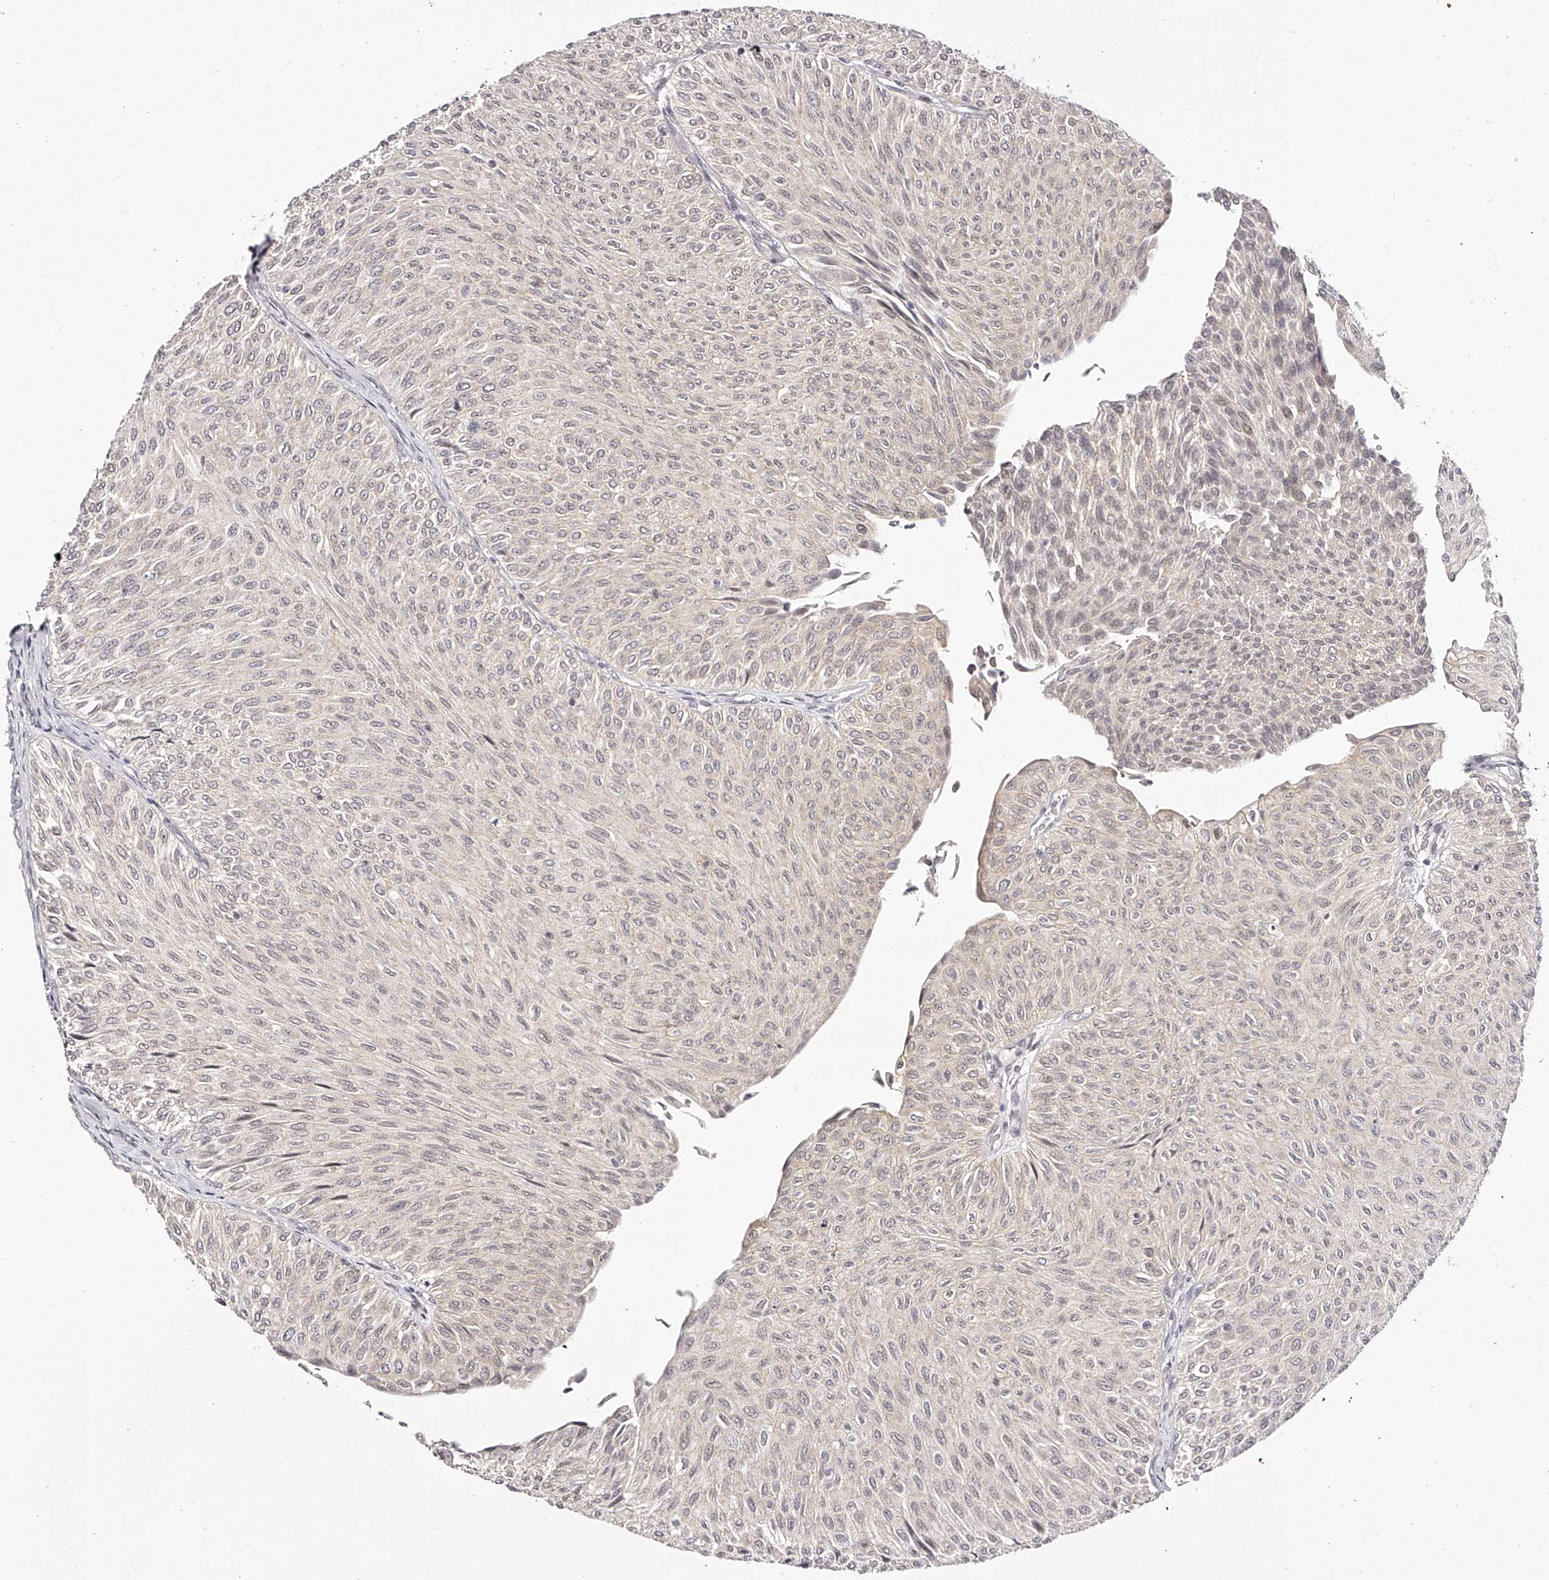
{"staining": {"intensity": "weak", "quantity": "<25%", "location": "cytoplasmic/membranous"}, "tissue": "urothelial cancer", "cell_type": "Tumor cells", "image_type": "cancer", "snomed": [{"axis": "morphology", "description": "Urothelial carcinoma, Low grade"}, {"axis": "topography", "description": "Urinary bladder"}], "caption": "Protein analysis of urothelial carcinoma (low-grade) displays no significant expression in tumor cells.", "gene": "USF3", "patient": {"sex": "male", "age": 78}}